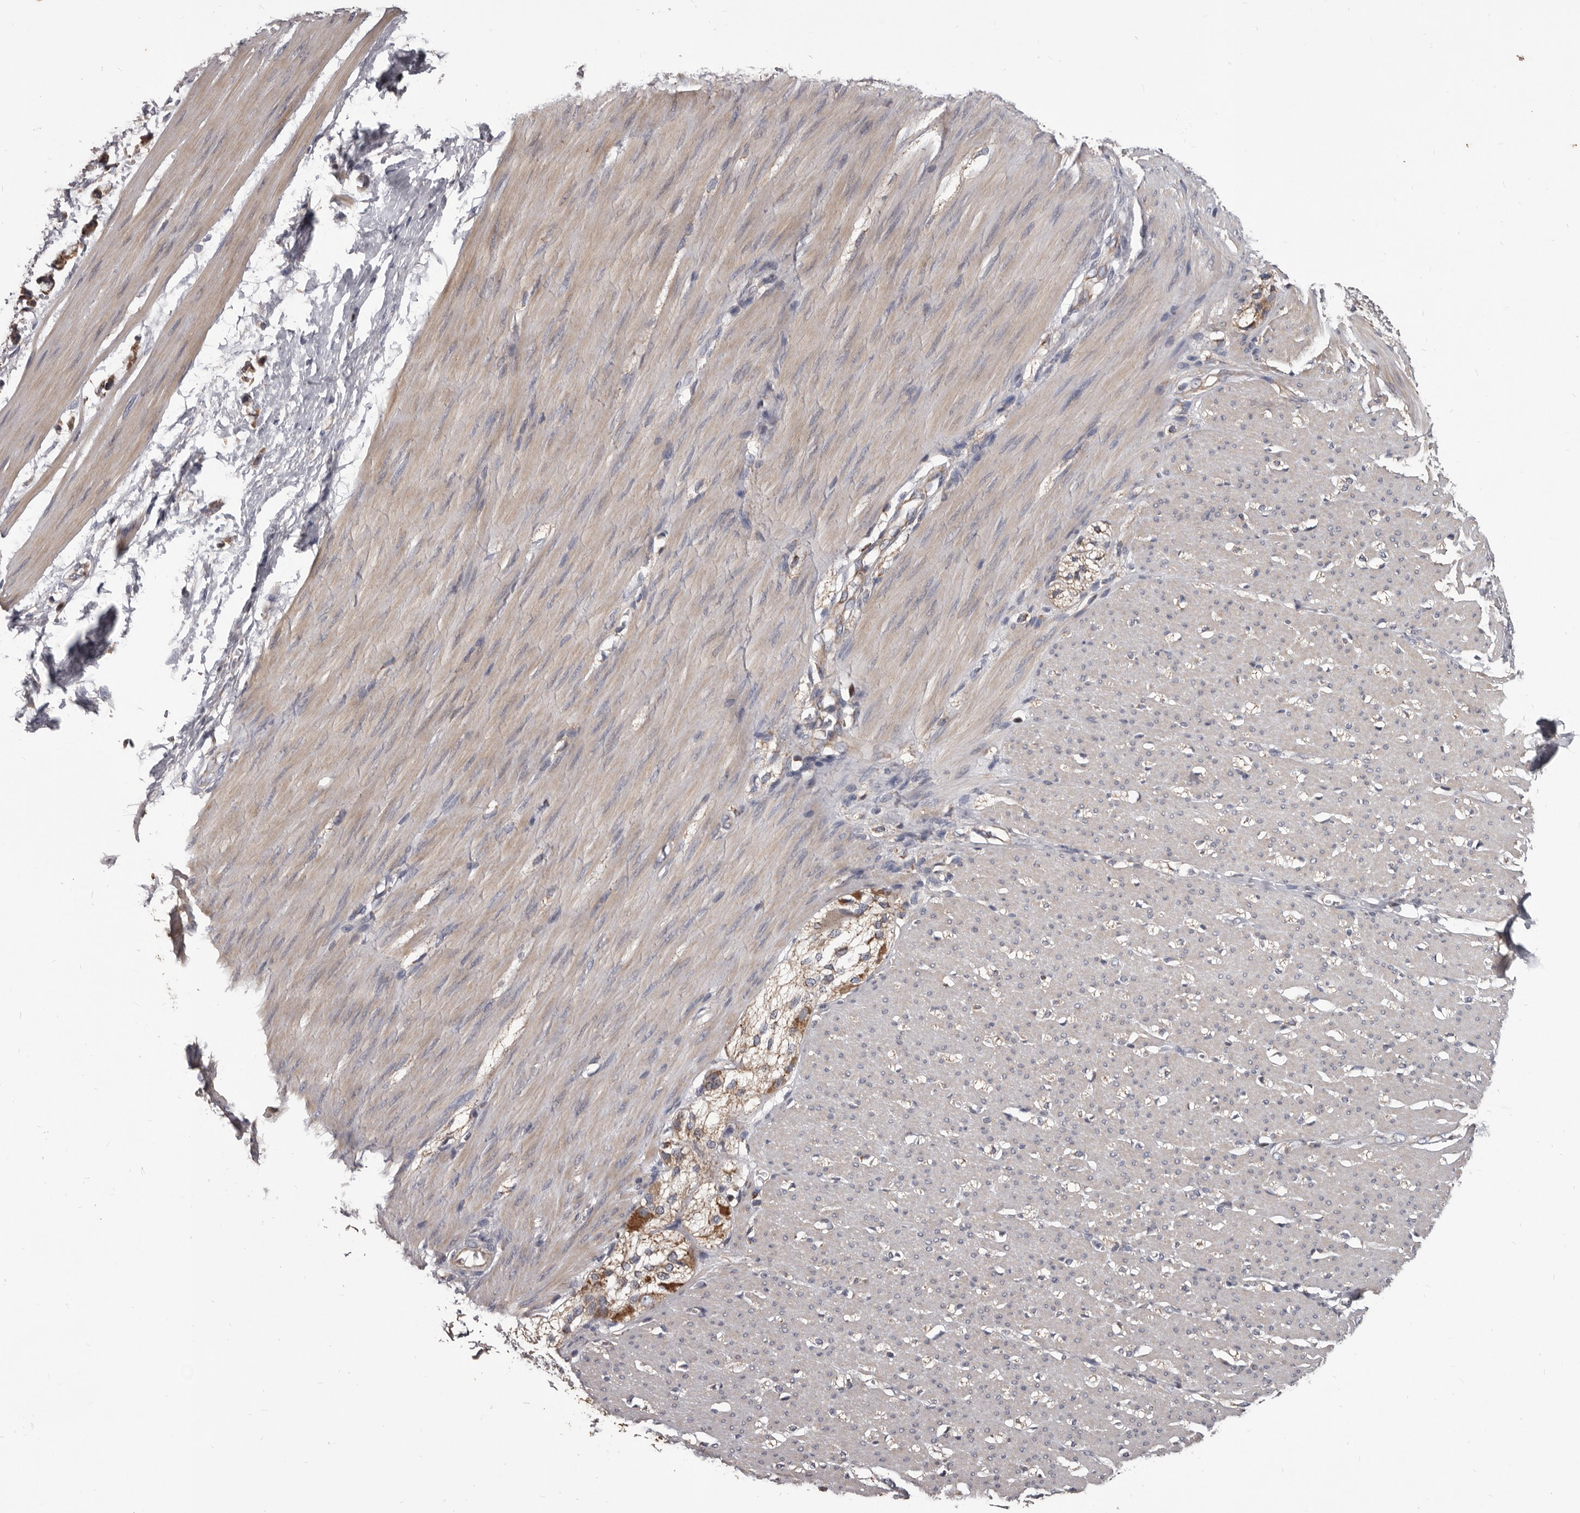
{"staining": {"intensity": "weak", "quantity": "<25%", "location": "cytoplasmic/membranous"}, "tissue": "smooth muscle", "cell_type": "Smooth muscle cells", "image_type": "normal", "snomed": [{"axis": "morphology", "description": "Normal tissue, NOS"}, {"axis": "morphology", "description": "Adenocarcinoma, NOS"}, {"axis": "topography", "description": "Colon"}, {"axis": "topography", "description": "Peripheral nerve tissue"}], "caption": "The immunohistochemistry (IHC) photomicrograph has no significant expression in smooth muscle cells of smooth muscle.", "gene": "ALDH5A1", "patient": {"sex": "male", "age": 14}}